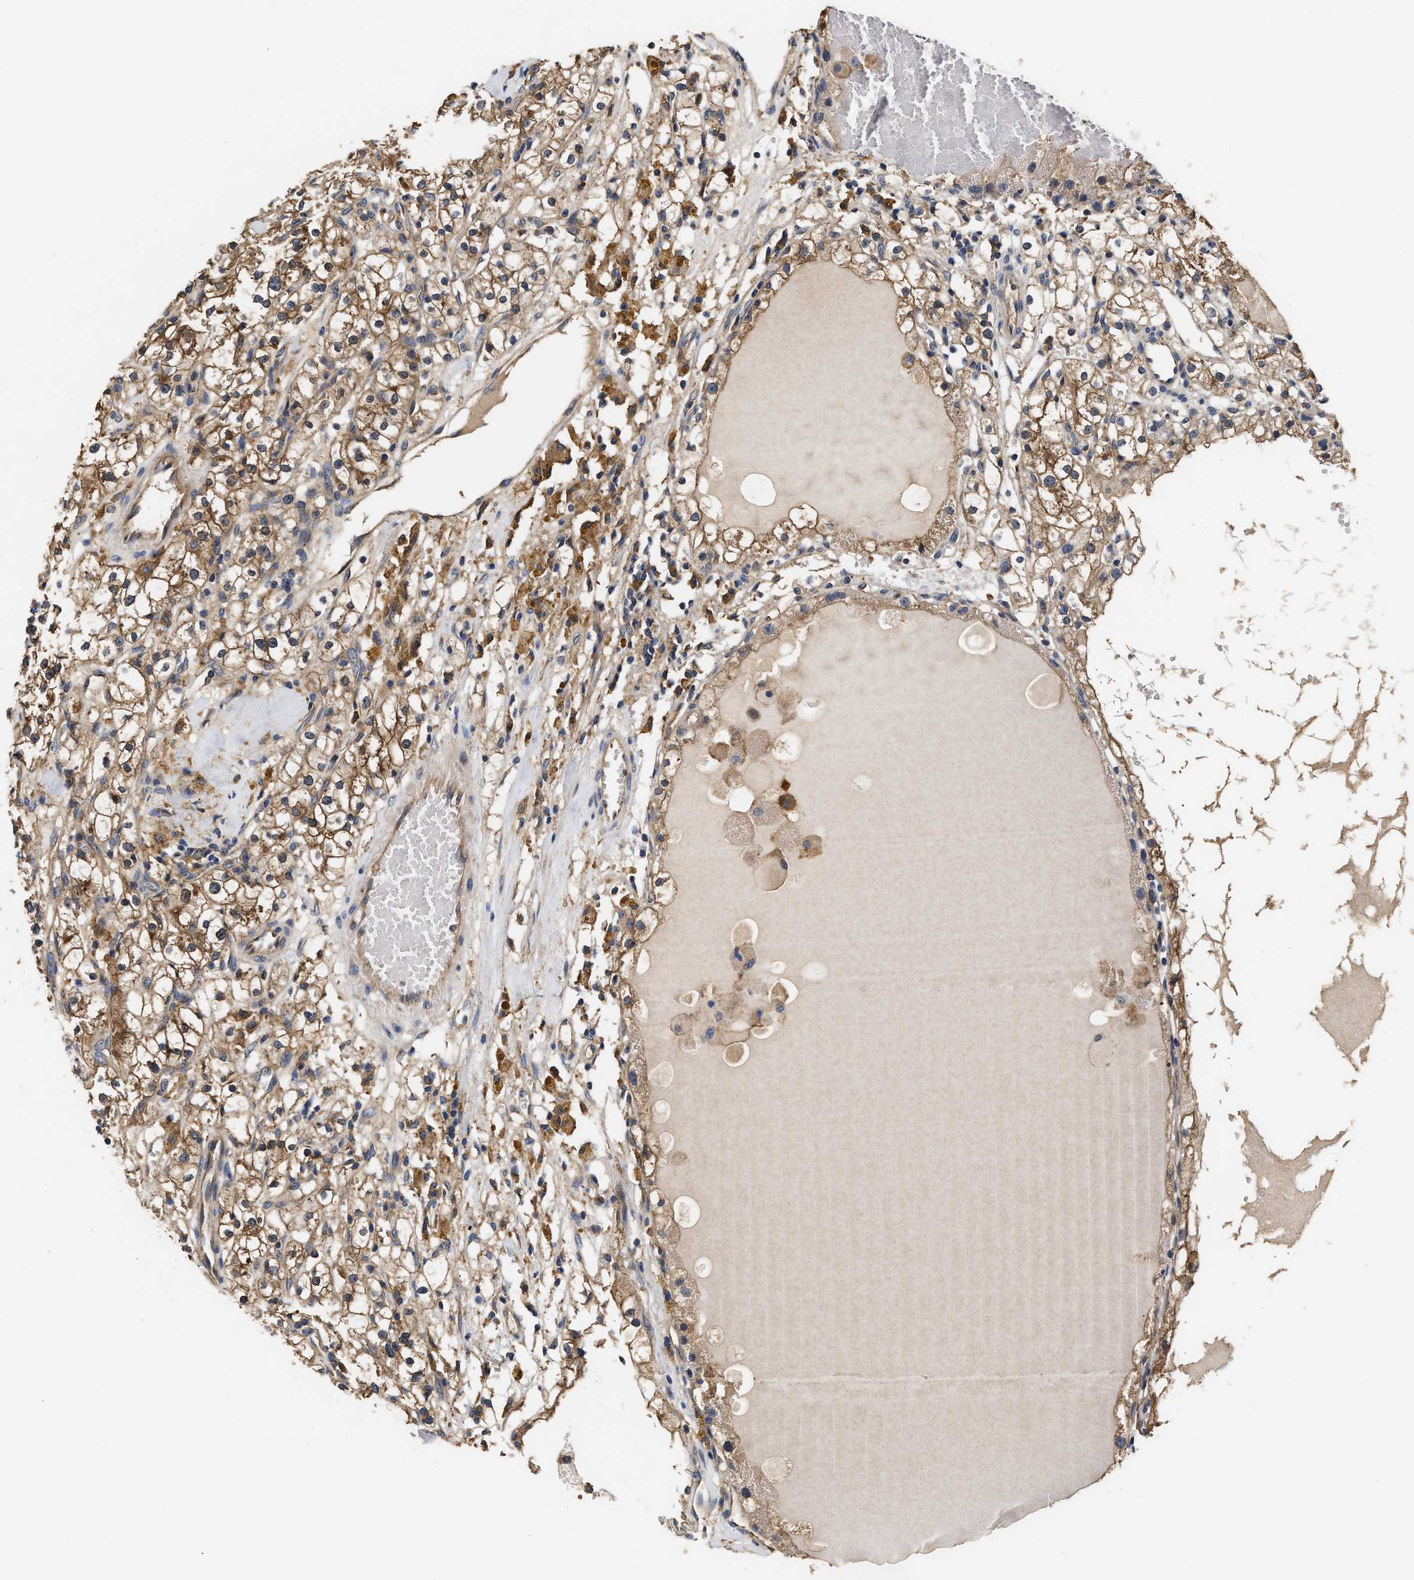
{"staining": {"intensity": "moderate", "quantity": ">75%", "location": "cytoplasmic/membranous"}, "tissue": "renal cancer", "cell_type": "Tumor cells", "image_type": "cancer", "snomed": [{"axis": "morphology", "description": "Adenocarcinoma, NOS"}, {"axis": "topography", "description": "Kidney"}], "caption": "DAB (3,3'-diaminobenzidine) immunohistochemical staining of human adenocarcinoma (renal) shows moderate cytoplasmic/membranous protein expression in about >75% of tumor cells. The protein is stained brown, and the nuclei are stained in blue (DAB IHC with brightfield microscopy, high magnification).", "gene": "KLB", "patient": {"sex": "male", "age": 56}}